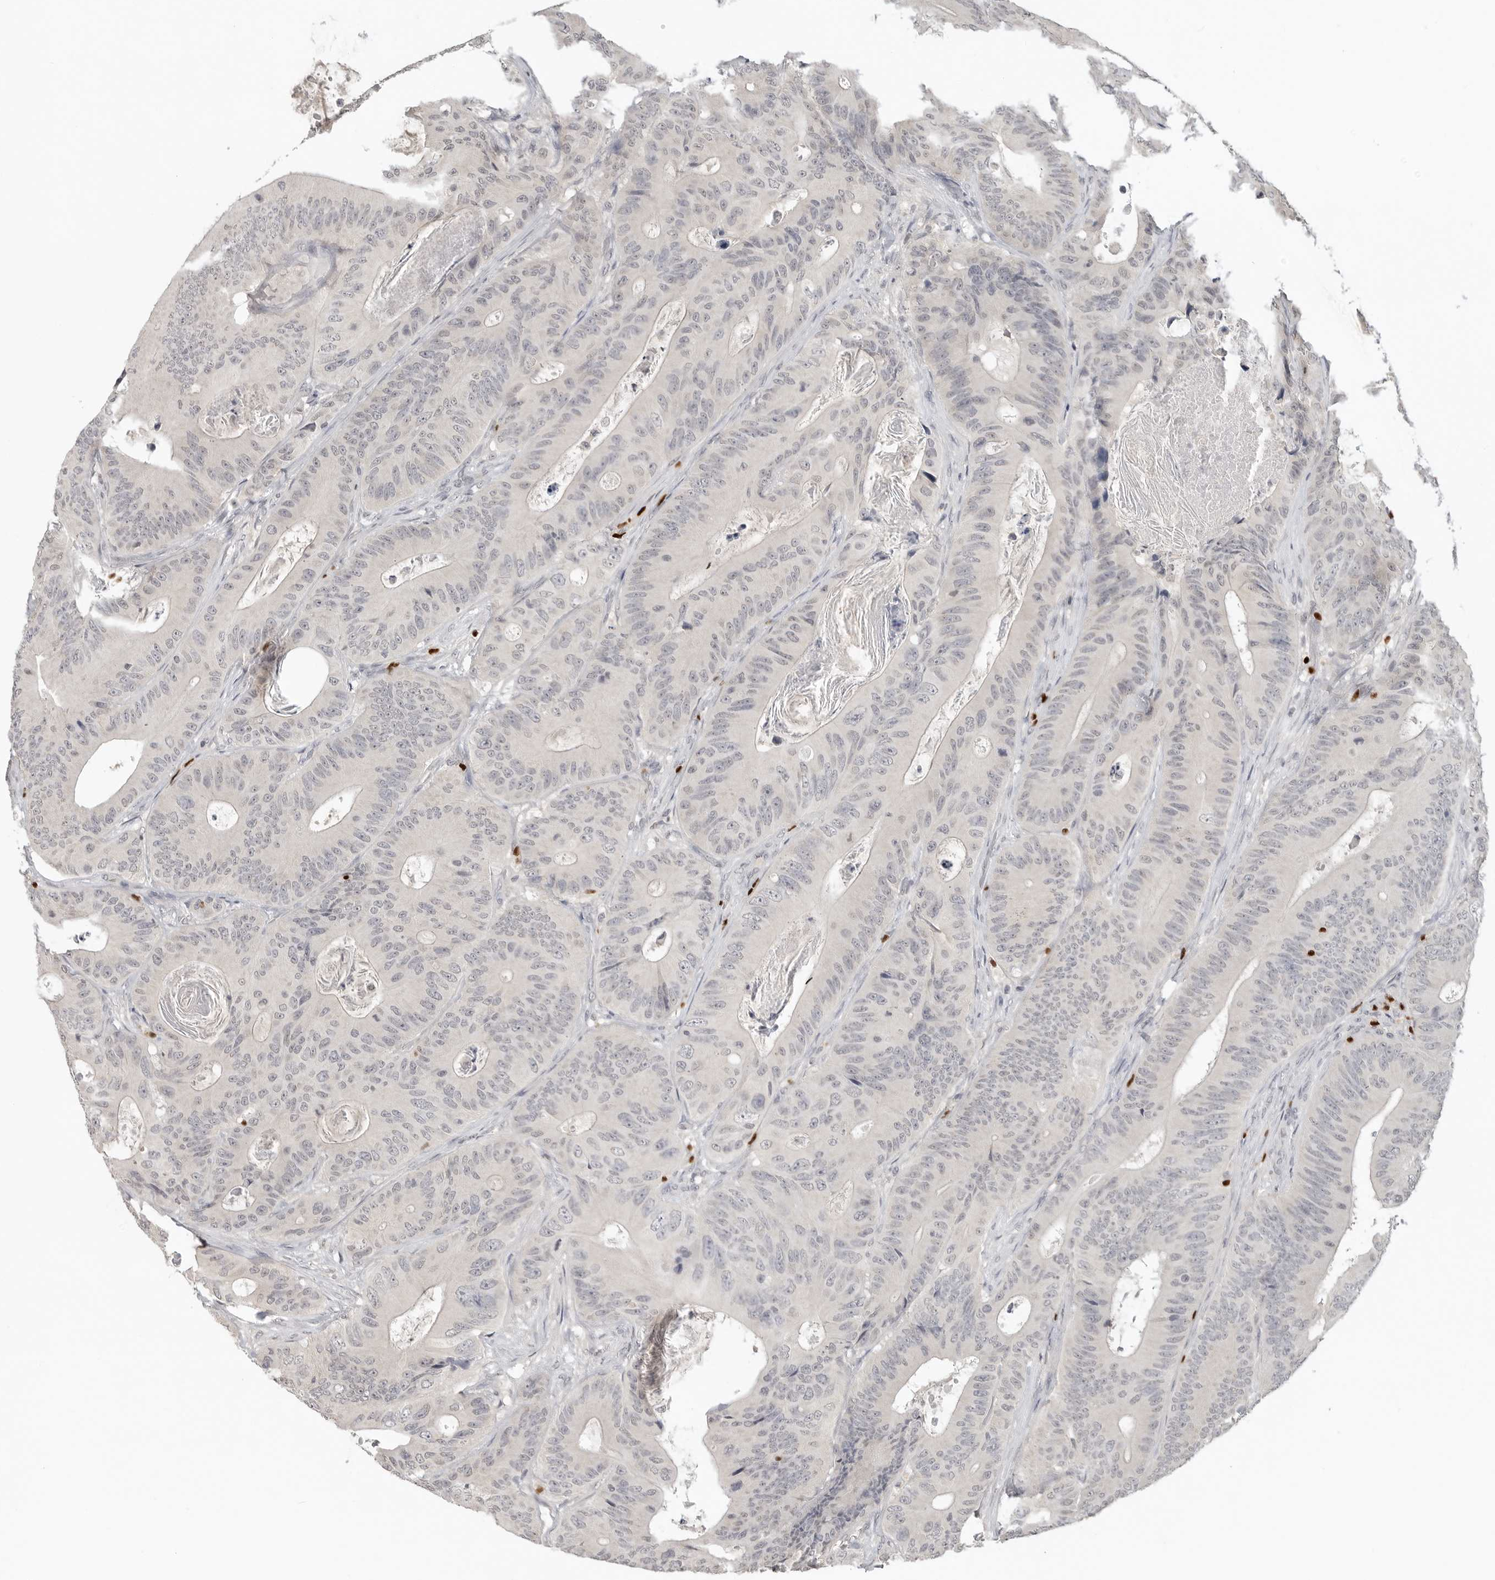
{"staining": {"intensity": "negative", "quantity": "none", "location": "none"}, "tissue": "colorectal cancer", "cell_type": "Tumor cells", "image_type": "cancer", "snomed": [{"axis": "morphology", "description": "Adenocarcinoma, NOS"}, {"axis": "topography", "description": "Colon"}], "caption": "IHC photomicrograph of human colorectal cancer (adenocarcinoma) stained for a protein (brown), which reveals no expression in tumor cells. (Brightfield microscopy of DAB immunohistochemistry at high magnification).", "gene": "FOXP3", "patient": {"sex": "male", "age": 83}}